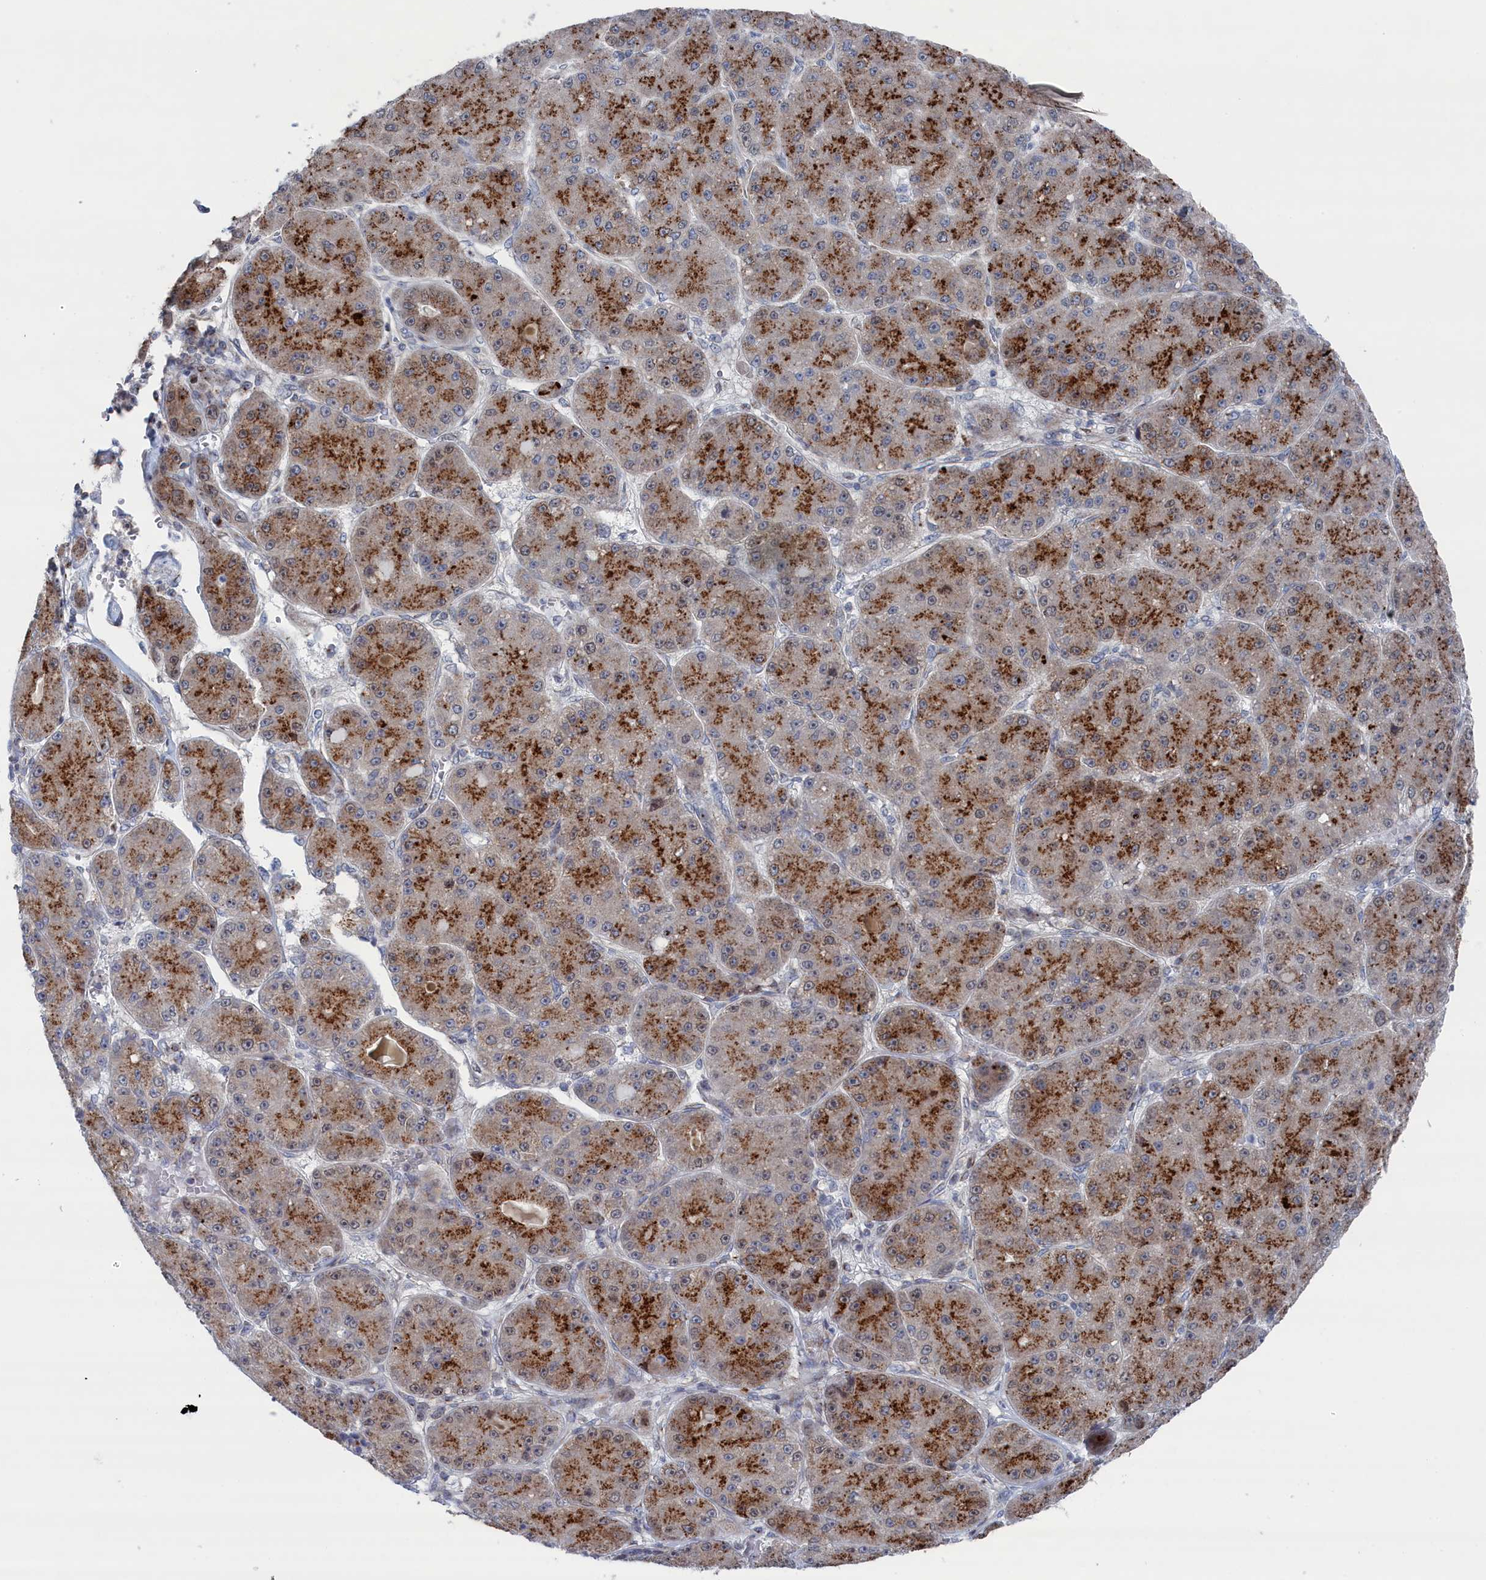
{"staining": {"intensity": "strong", "quantity": "25%-75%", "location": "cytoplasmic/membranous"}, "tissue": "liver cancer", "cell_type": "Tumor cells", "image_type": "cancer", "snomed": [{"axis": "morphology", "description": "Carcinoma, Hepatocellular, NOS"}, {"axis": "topography", "description": "Liver"}], "caption": "Strong cytoplasmic/membranous protein staining is identified in about 25%-75% of tumor cells in liver cancer (hepatocellular carcinoma).", "gene": "IRX1", "patient": {"sex": "male", "age": 67}}